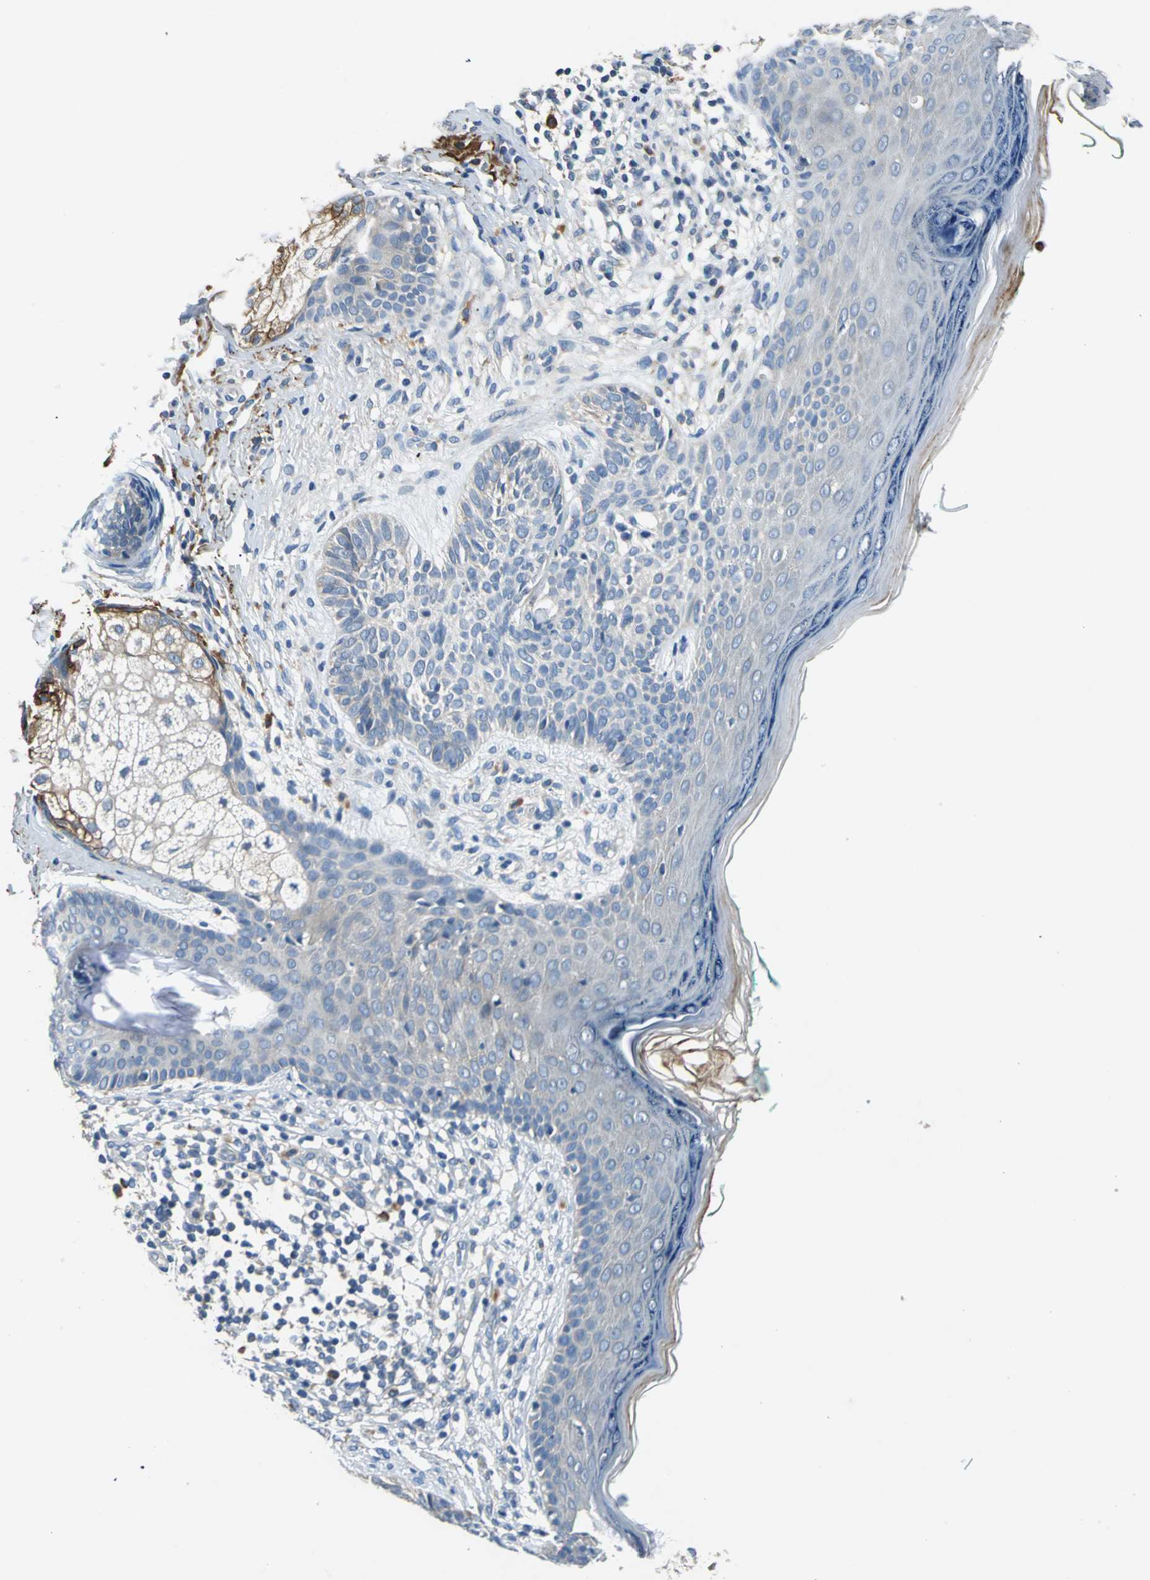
{"staining": {"intensity": "negative", "quantity": "none", "location": "none"}, "tissue": "skin cancer", "cell_type": "Tumor cells", "image_type": "cancer", "snomed": [{"axis": "morphology", "description": "Normal tissue, NOS"}, {"axis": "morphology", "description": "Basal cell carcinoma"}, {"axis": "topography", "description": "Skin"}], "caption": "DAB immunohistochemical staining of human skin basal cell carcinoma reveals no significant positivity in tumor cells.", "gene": "SLC16A7", "patient": {"sex": "male", "age": 76}}